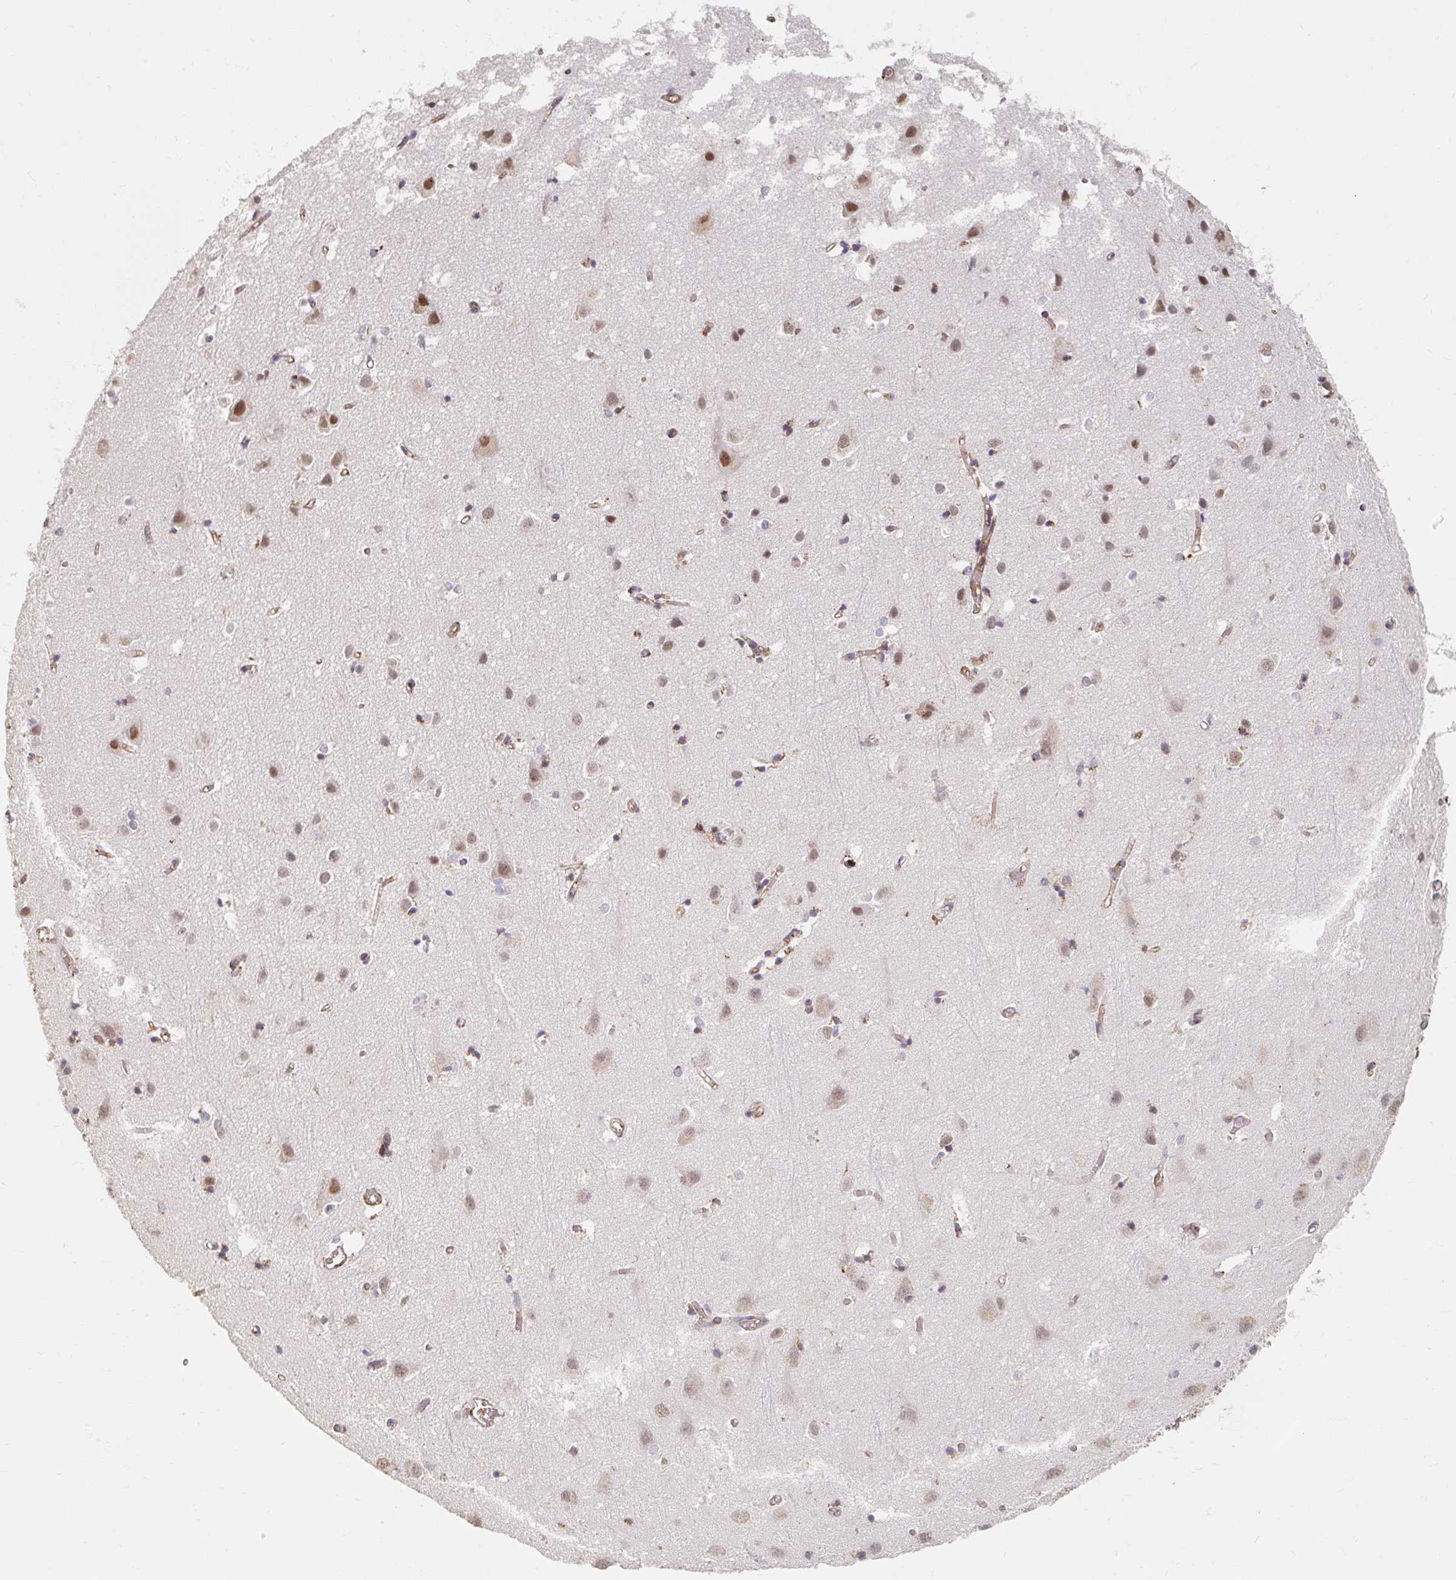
{"staining": {"intensity": "moderate", "quantity": ">75%", "location": "cytoplasmic/membranous"}, "tissue": "cerebral cortex", "cell_type": "Endothelial cells", "image_type": "normal", "snomed": [{"axis": "morphology", "description": "Normal tissue, NOS"}, {"axis": "topography", "description": "Cerebral cortex"}], "caption": "The immunohistochemical stain shows moderate cytoplasmic/membranous expression in endothelial cells of benign cerebral cortex.", "gene": "MAVS", "patient": {"sex": "male", "age": 70}}